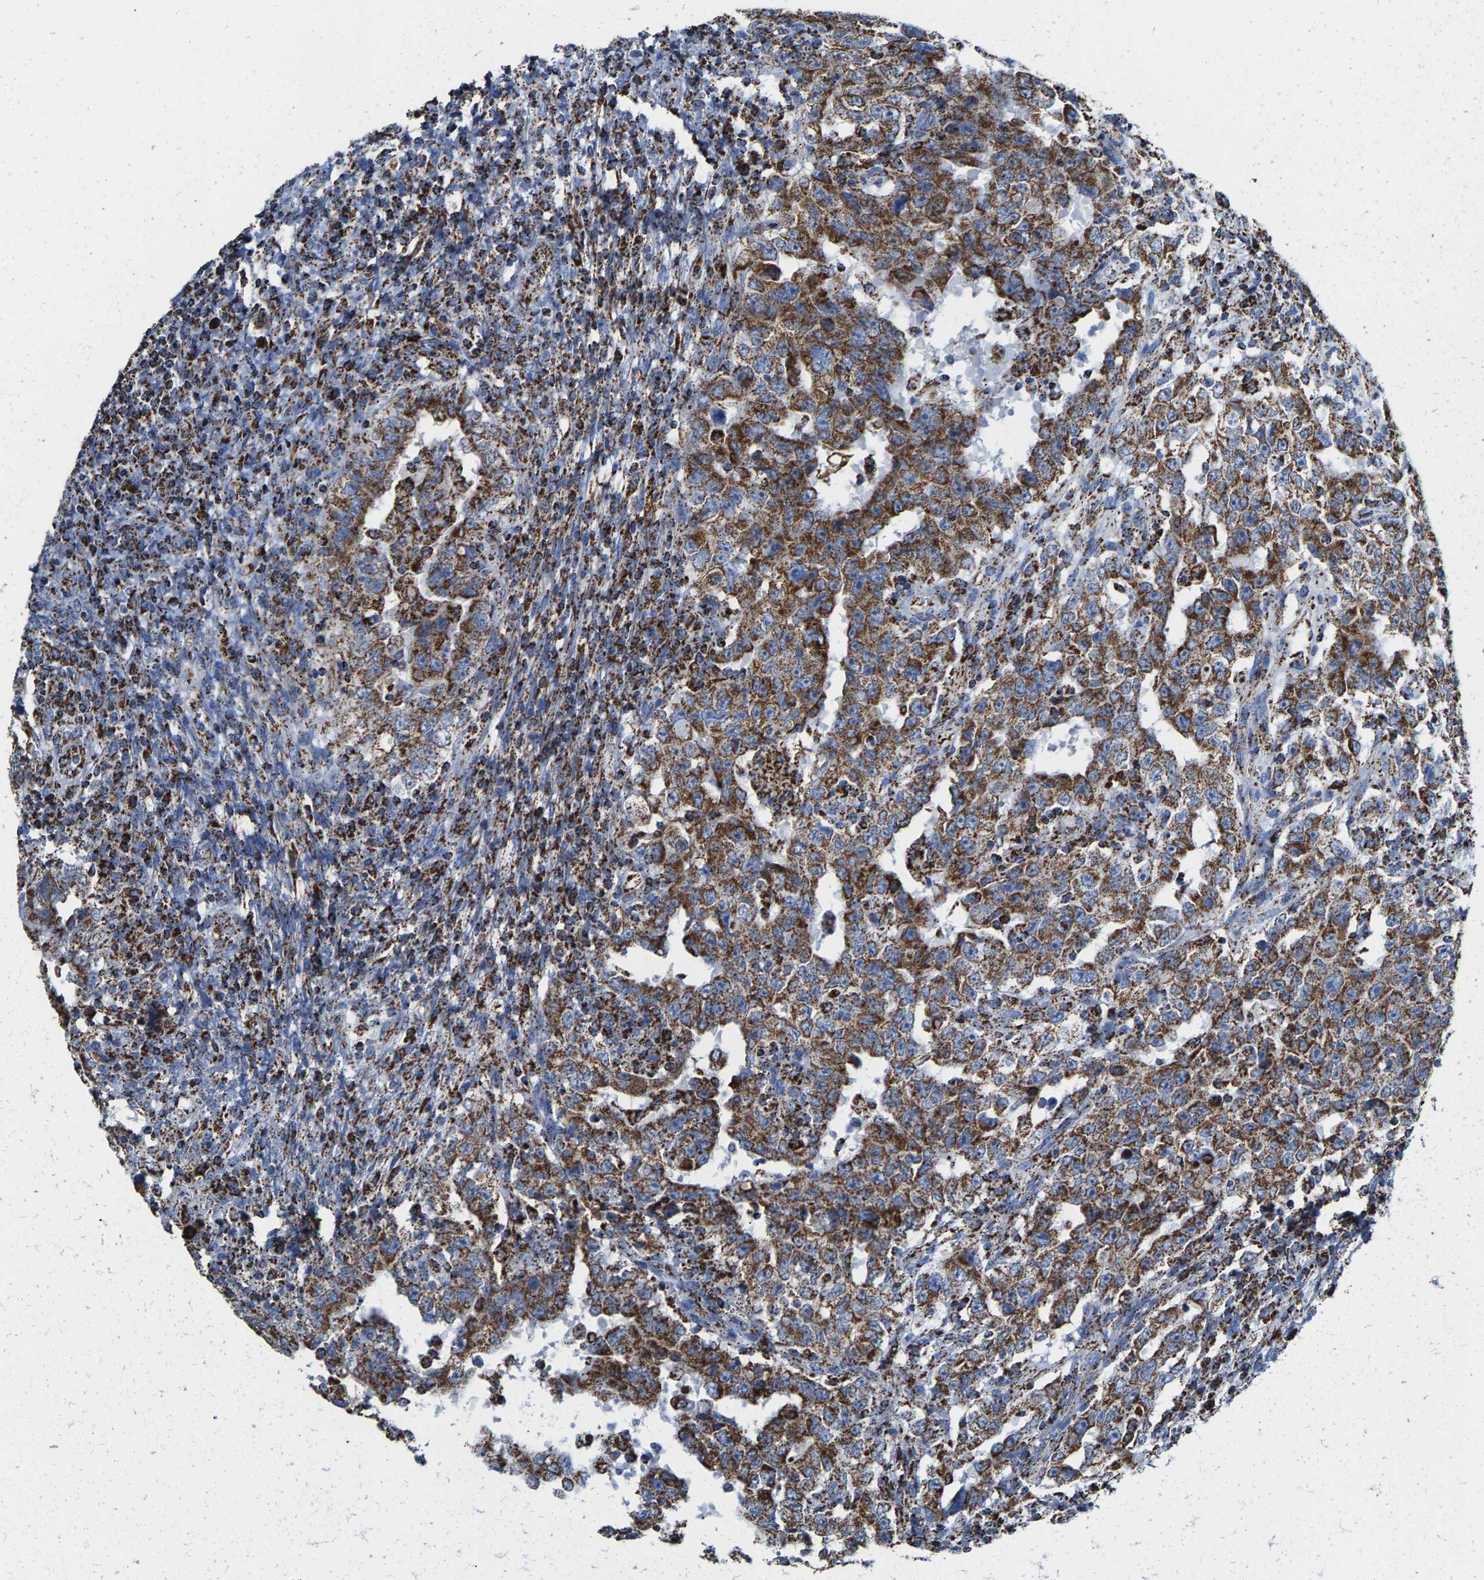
{"staining": {"intensity": "moderate", "quantity": ">75%", "location": "cytoplasmic/membranous"}, "tissue": "testis cancer", "cell_type": "Tumor cells", "image_type": "cancer", "snomed": [{"axis": "morphology", "description": "Carcinoma, Embryonal, NOS"}, {"axis": "topography", "description": "Testis"}], "caption": "This micrograph demonstrates immunohistochemistry staining of testis embryonal carcinoma, with medium moderate cytoplasmic/membranous positivity in approximately >75% of tumor cells.", "gene": "ECHS1", "patient": {"sex": "male", "age": 26}}